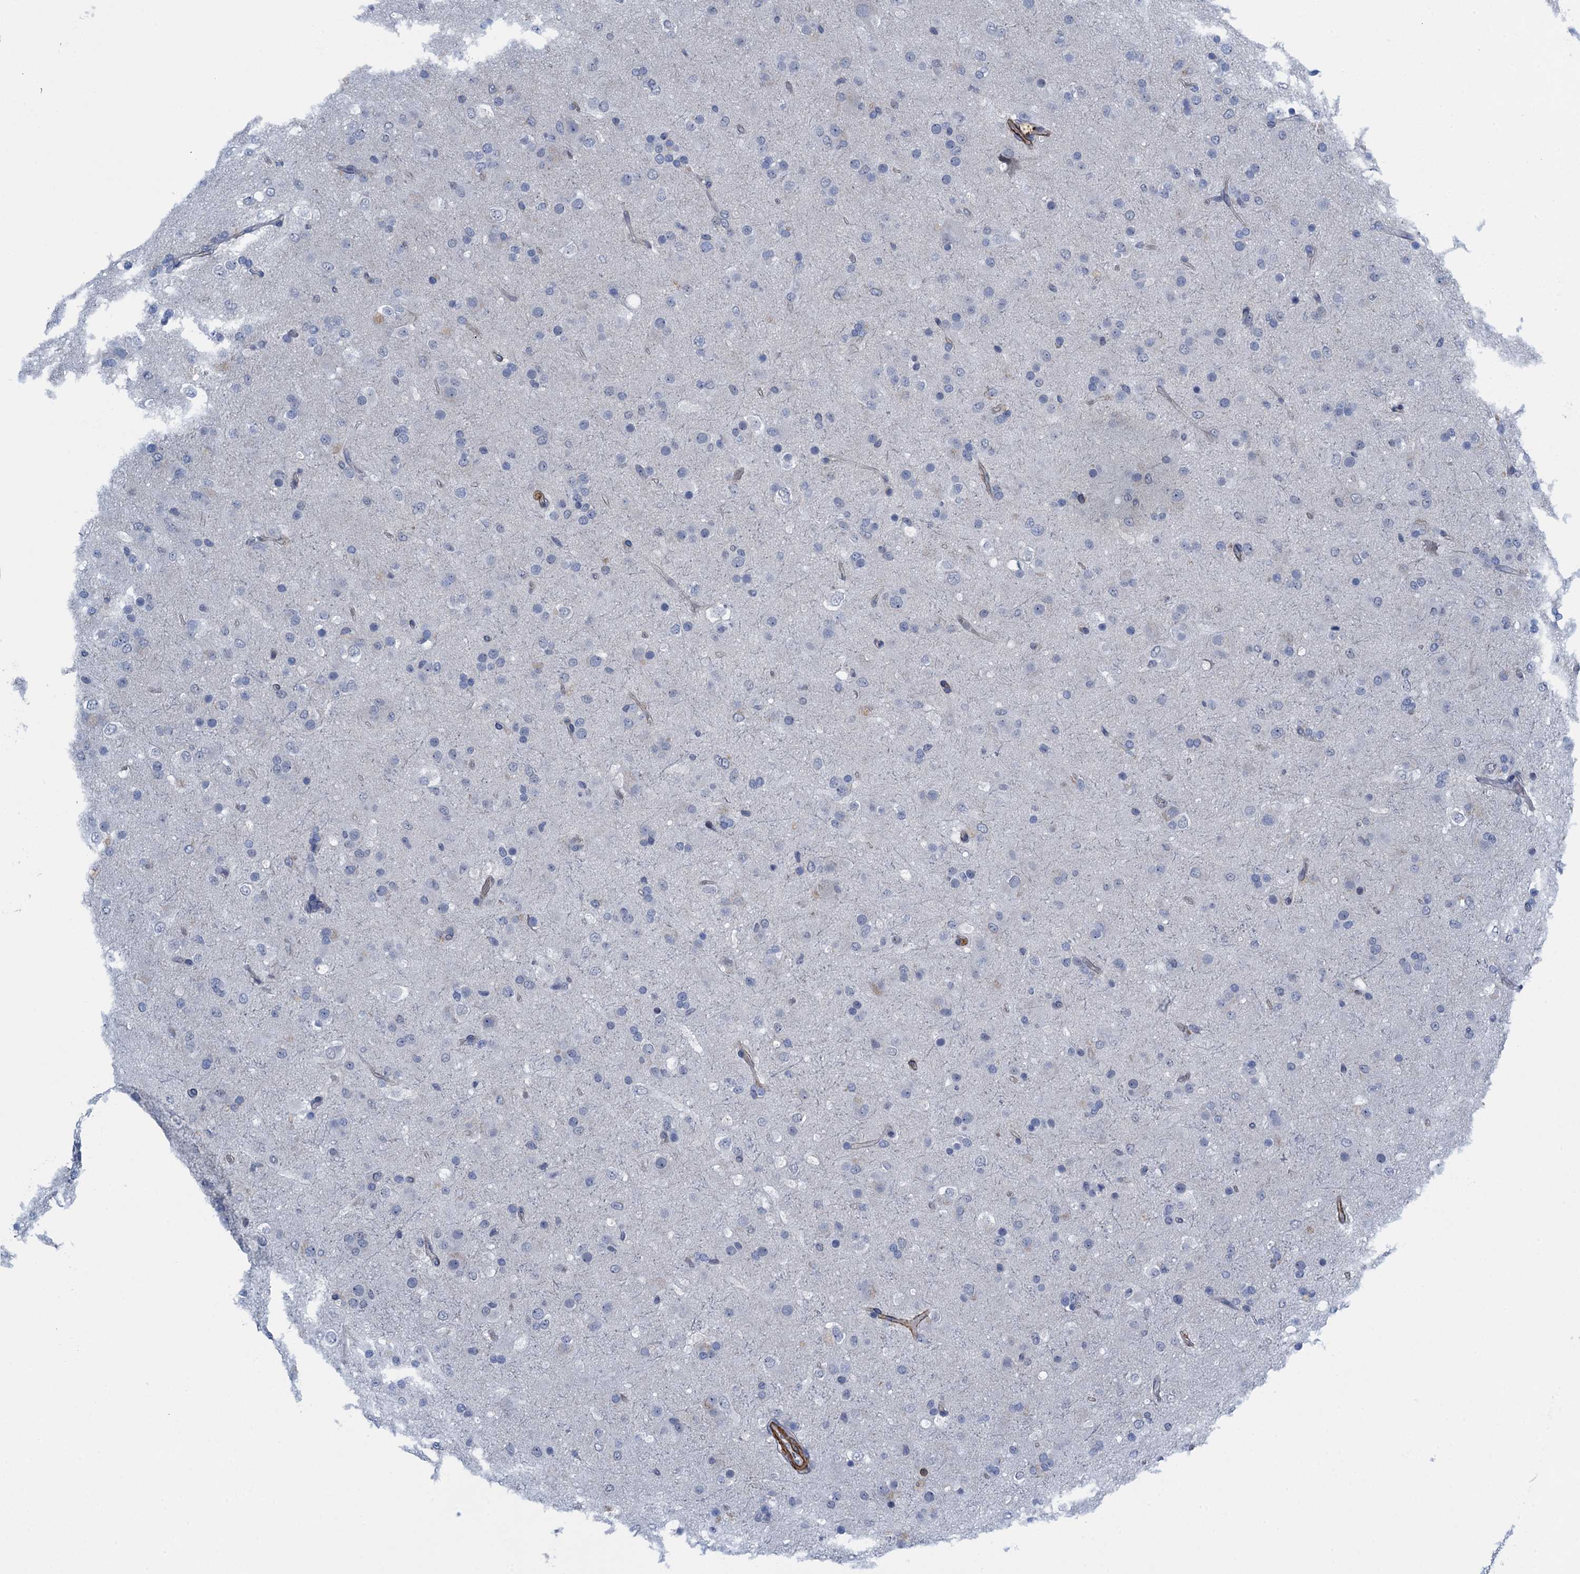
{"staining": {"intensity": "negative", "quantity": "none", "location": "none"}, "tissue": "glioma", "cell_type": "Tumor cells", "image_type": "cancer", "snomed": [{"axis": "morphology", "description": "Glioma, malignant, Low grade"}, {"axis": "topography", "description": "Brain"}], "caption": "This is an immunohistochemistry (IHC) image of malignant low-grade glioma. There is no staining in tumor cells.", "gene": "ALG2", "patient": {"sex": "male", "age": 65}}